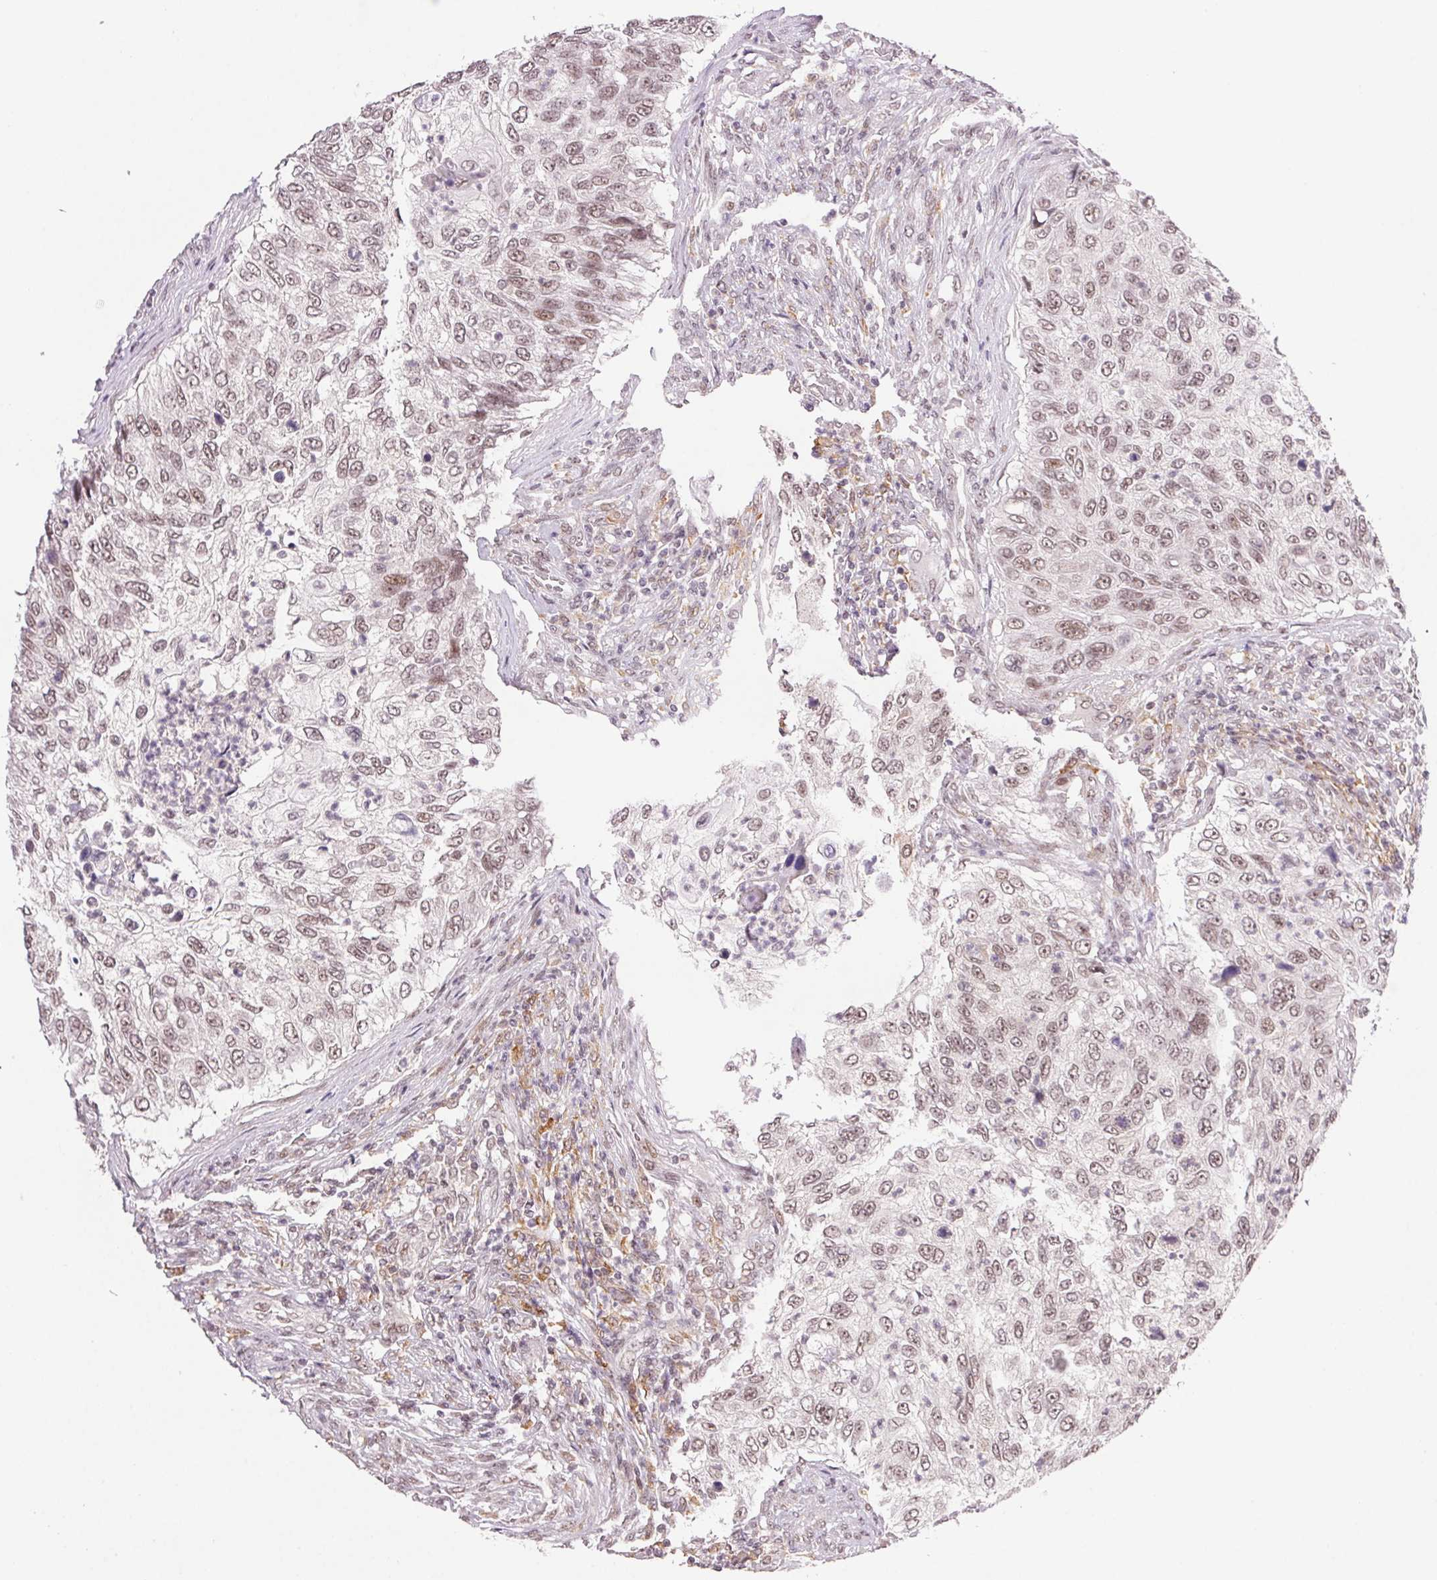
{"staining": {"intensity": "moderate", "quantity": ">75%", "location": "nuclear"}, "tissue": "urothelial cancer", "cell_type": "Tumor cells", "image_type": "cancer", "snomed": [{"axis": "morphology", "description": "Urothelial carcinoma, High grade"}, {"axis": "topography", "description": "Urinary bladder"}], "caption": "The image shows immunohistochemical staining of high-grade urothelial carcinoma. There is moderate nuclear expression is seen in about >75% of tumor cells. Nuclei are stained in blue.", "gene": "PRPF18", "patient": {"sex": "female", "age": 60}}